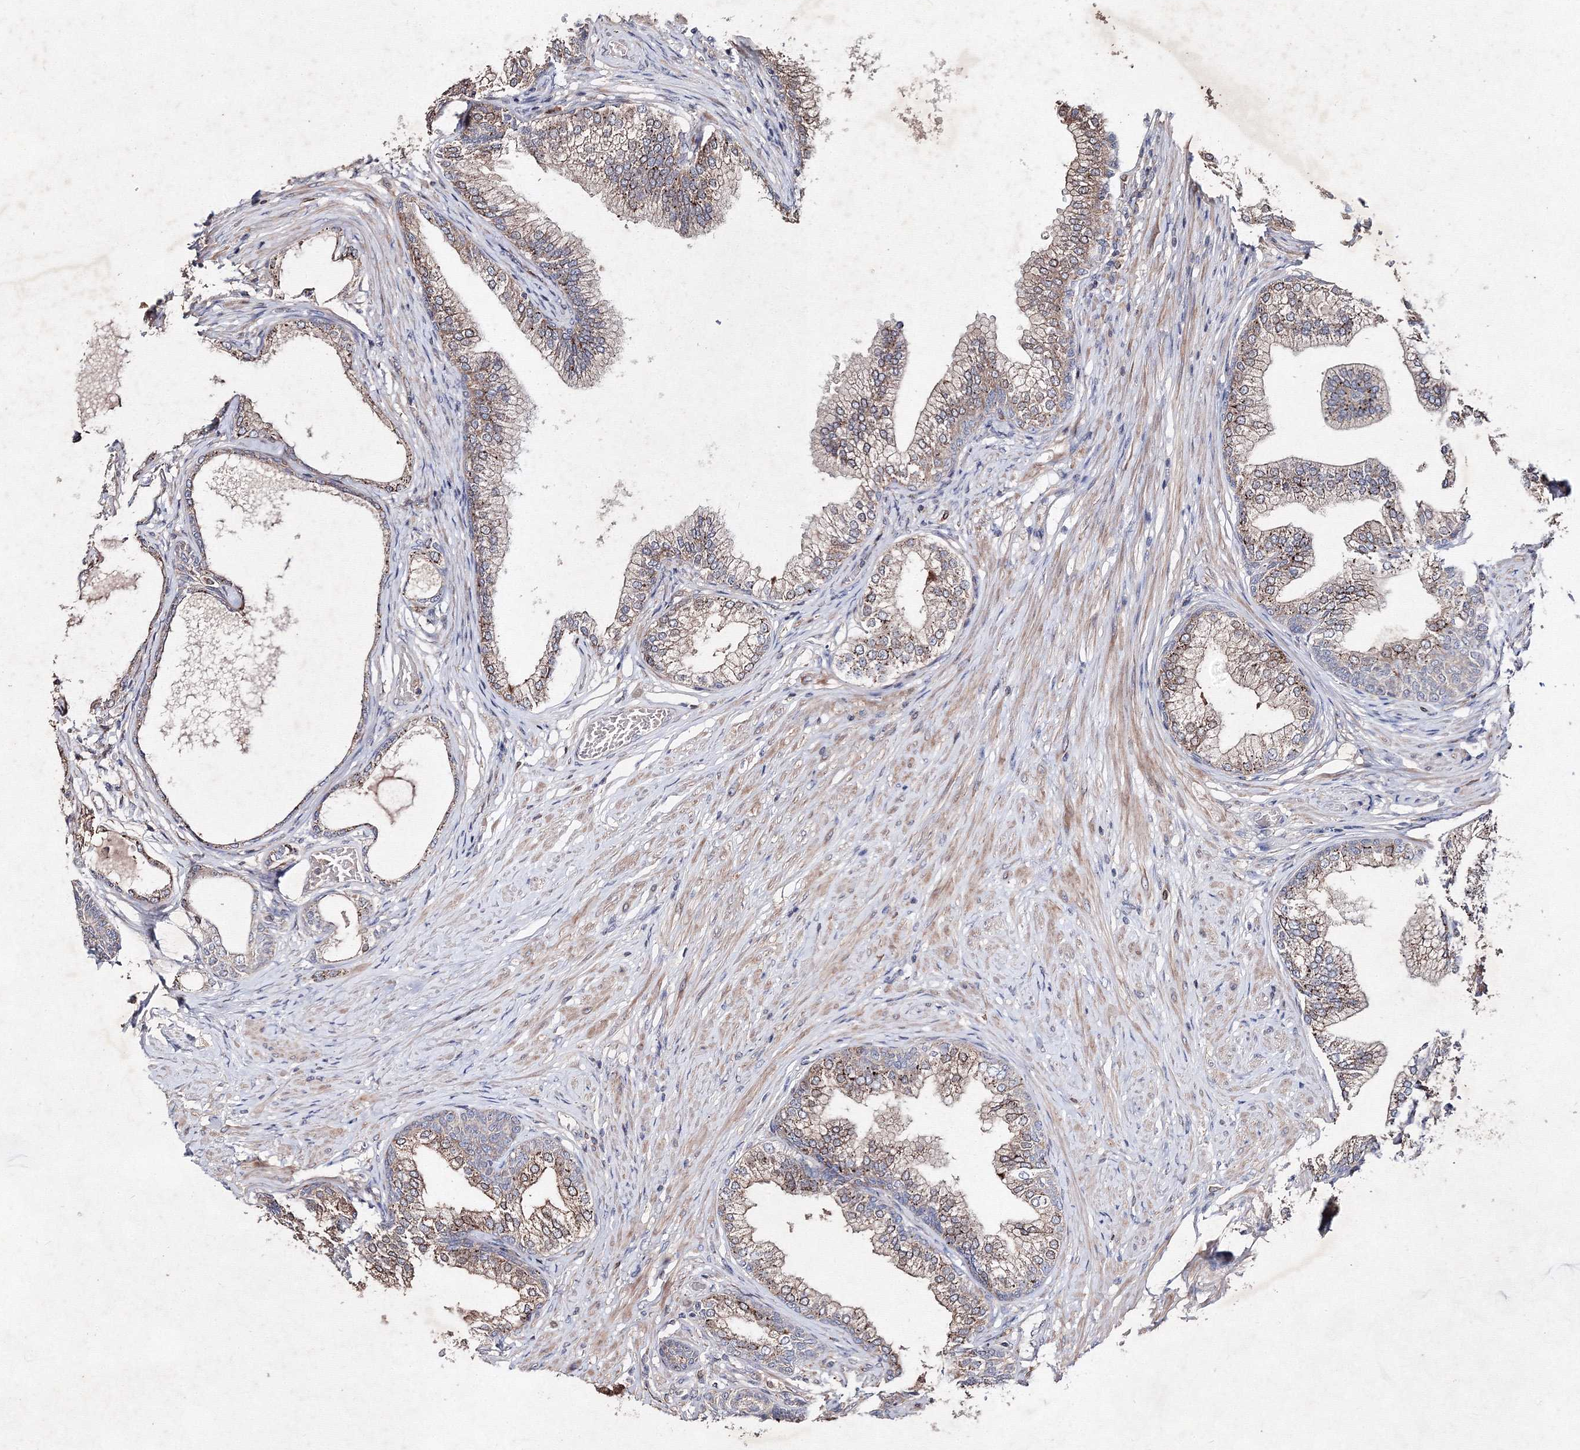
{"staining": {"intensity": "moderate", "quantity": ">75%", "location": "cytoplasmic/membranous"}, "tissue": "prostate", "cell_type": "Glandular cells", "image_type": "normal", "snomed": [{"axis": "morphology", "description": "Normal tissue, NOS"}, {"axis": "morphology", "description": "Urothelial carcinoma, Low grade"}, {"axis": "topography", "description": "Urinary bladder"}, {"axis": "topography", "description": "Prostate"}], "caption": "This is a histology image of immunohistochemistry (IHC) staining of benign prostate, which shows moderate expression in the cytoplasmic/membranous of glandular cells.", "gene": "GFM1", "patient": {"sex": "male", "age": 60}}